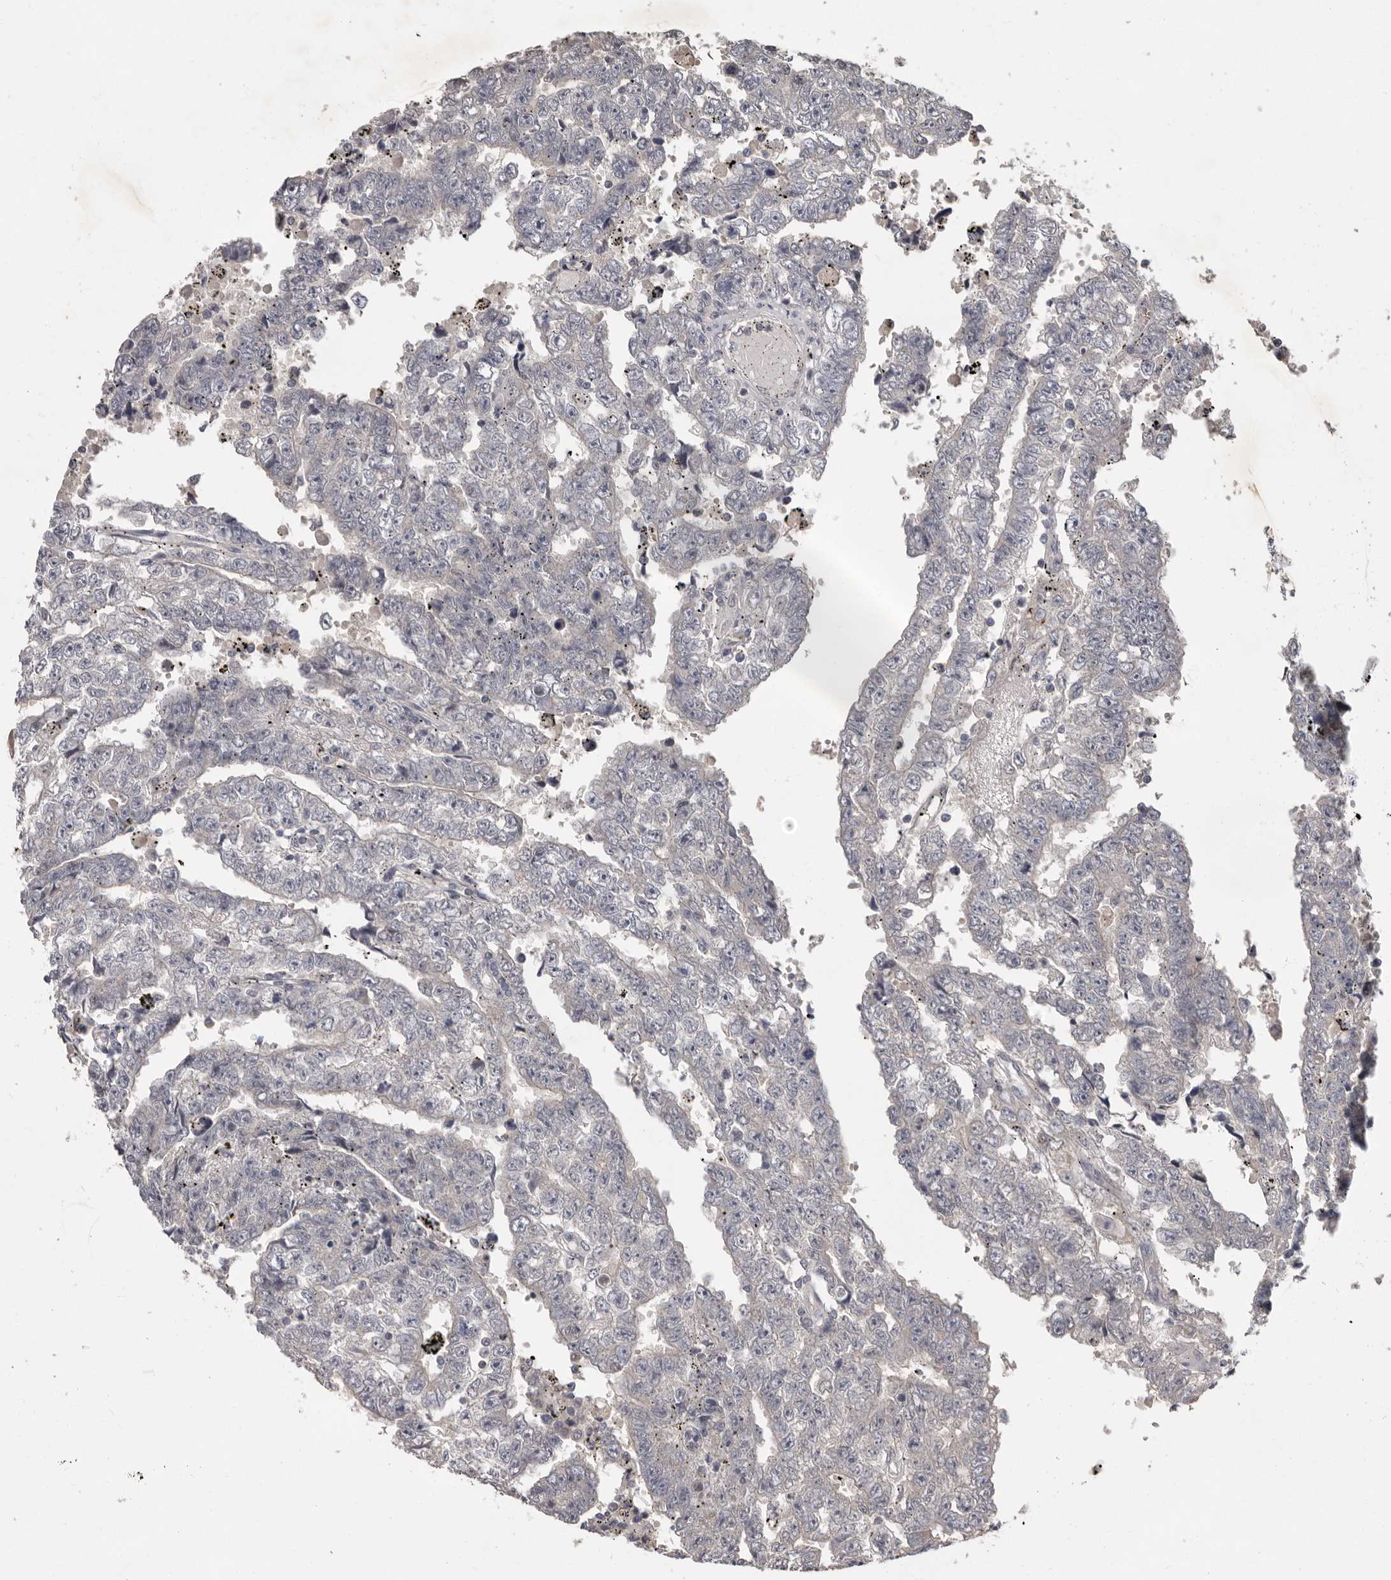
{"staining": {"intensity": "negative", "quantity": "none", "location": "none"}, "tissue": "testis cancer", "cell_type": "Tumor cells", "image_type": "cancer", "snomed": [{"axis": "morphology", "description": "Carcinoma, Embryonal, NOS"}, {"axis": "topography", "description": "Testis"}], "caption": "Immunohistochemistry (IHC) histopathology image of neoplastic tissue: human testis cancer (embryonal carcinoma) stained with DAB (3,3'-diaminobenzidine) exhibits no significant protein positivity in tumor cells.", "gene": "MTF1", "patient": {"sex": "male", "age": 25}}